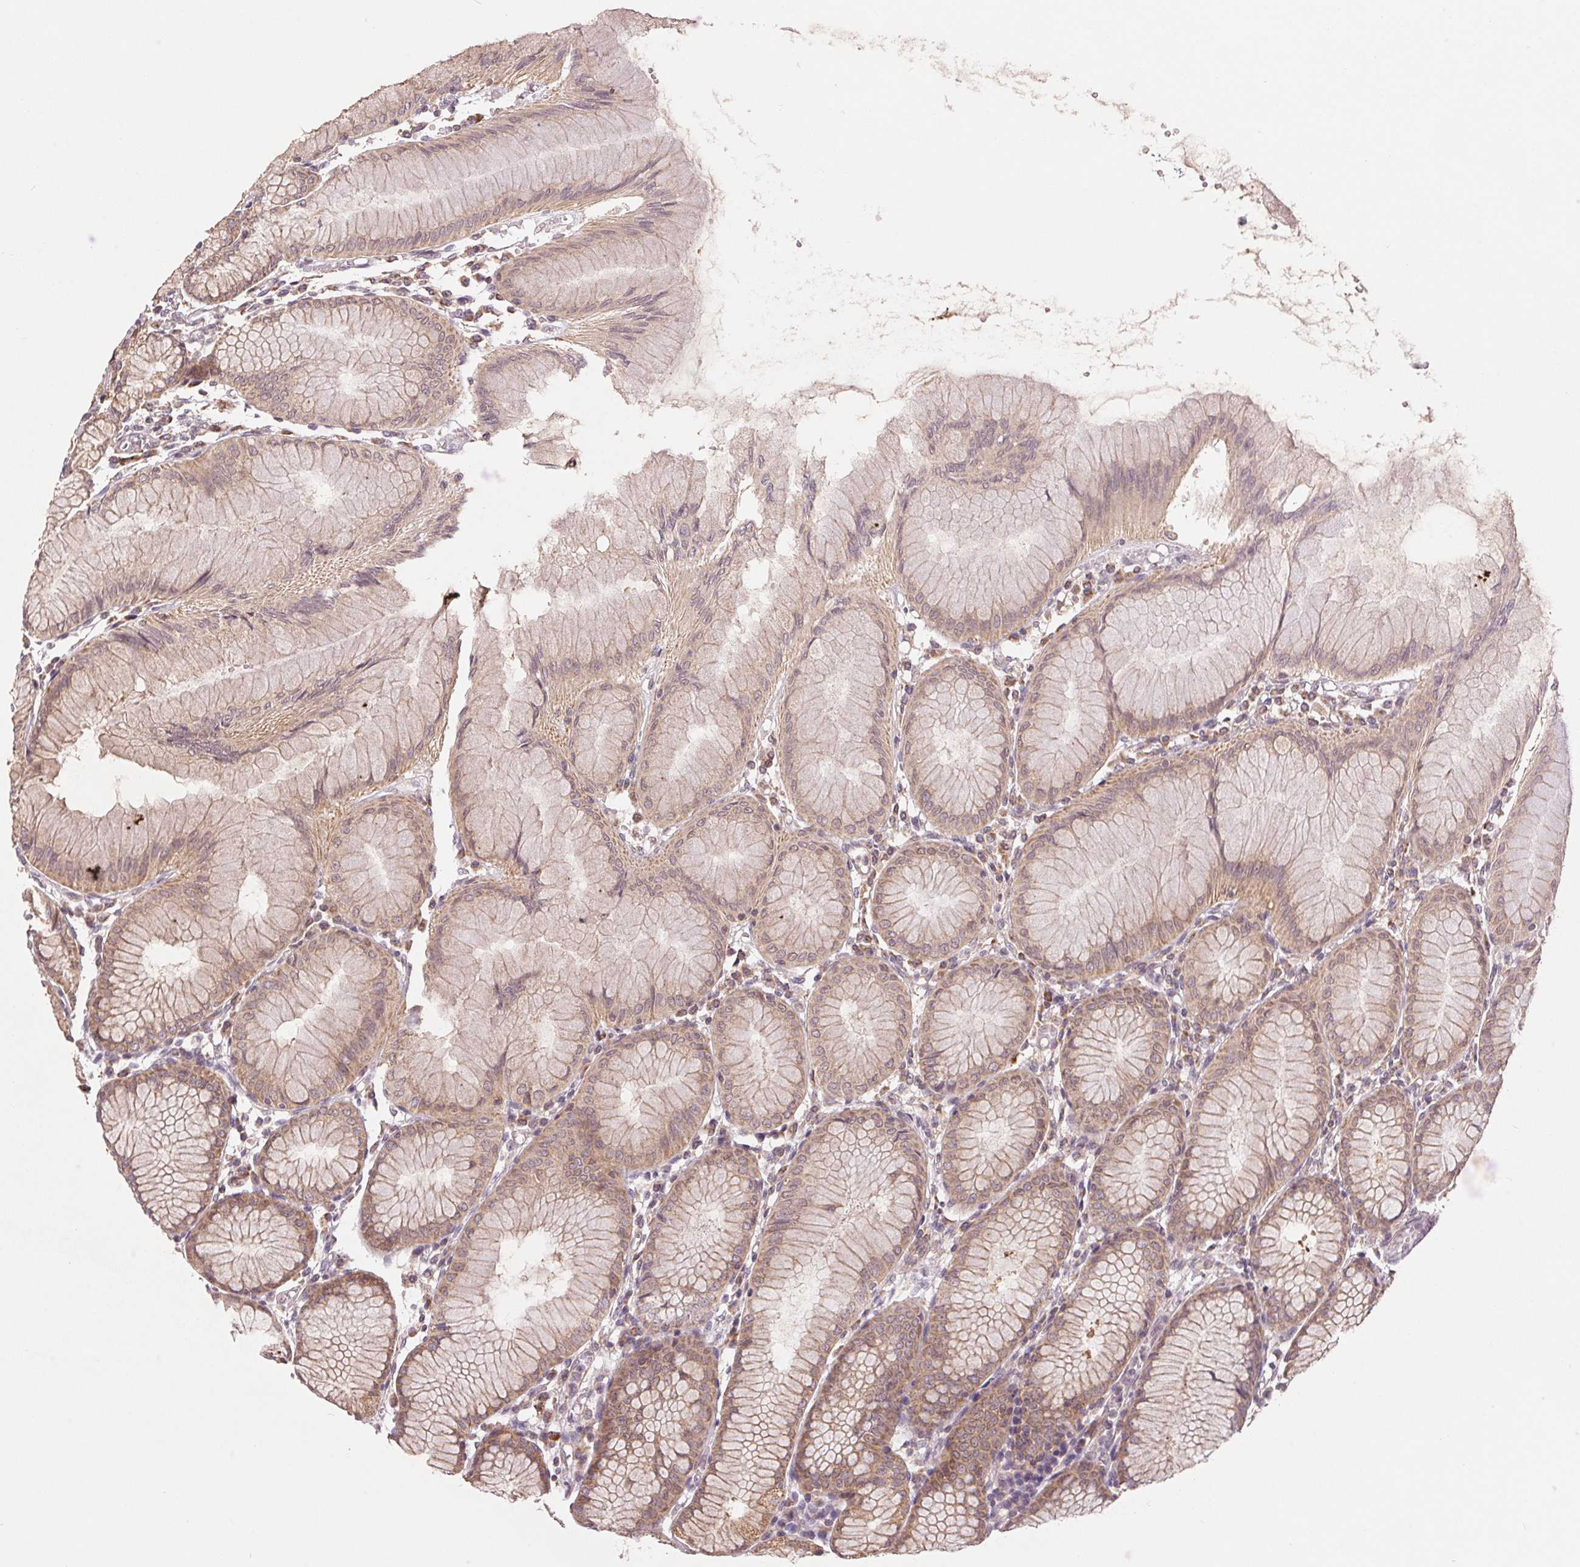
{"staining": {"intensity": "moderate", "quantity": ">75%", "location": "cytoplasmic/membranous"}, "tissue": "stomach", "cell_type": "Glandular cells", "image_type": "normal", "snomed": [{"axis": "morphology", "description": "Normal tissue, NOS"}, {"axis": "topography", "description": "Stomach"}], "caption": "Moderate cytoplasmic/membranous expression is identified in about >75% of glandular cells in benign stomach. Nuclei are stained in blue.", "gene": "MAP3K5", "patient": {"sex": "female", "age": 57}}